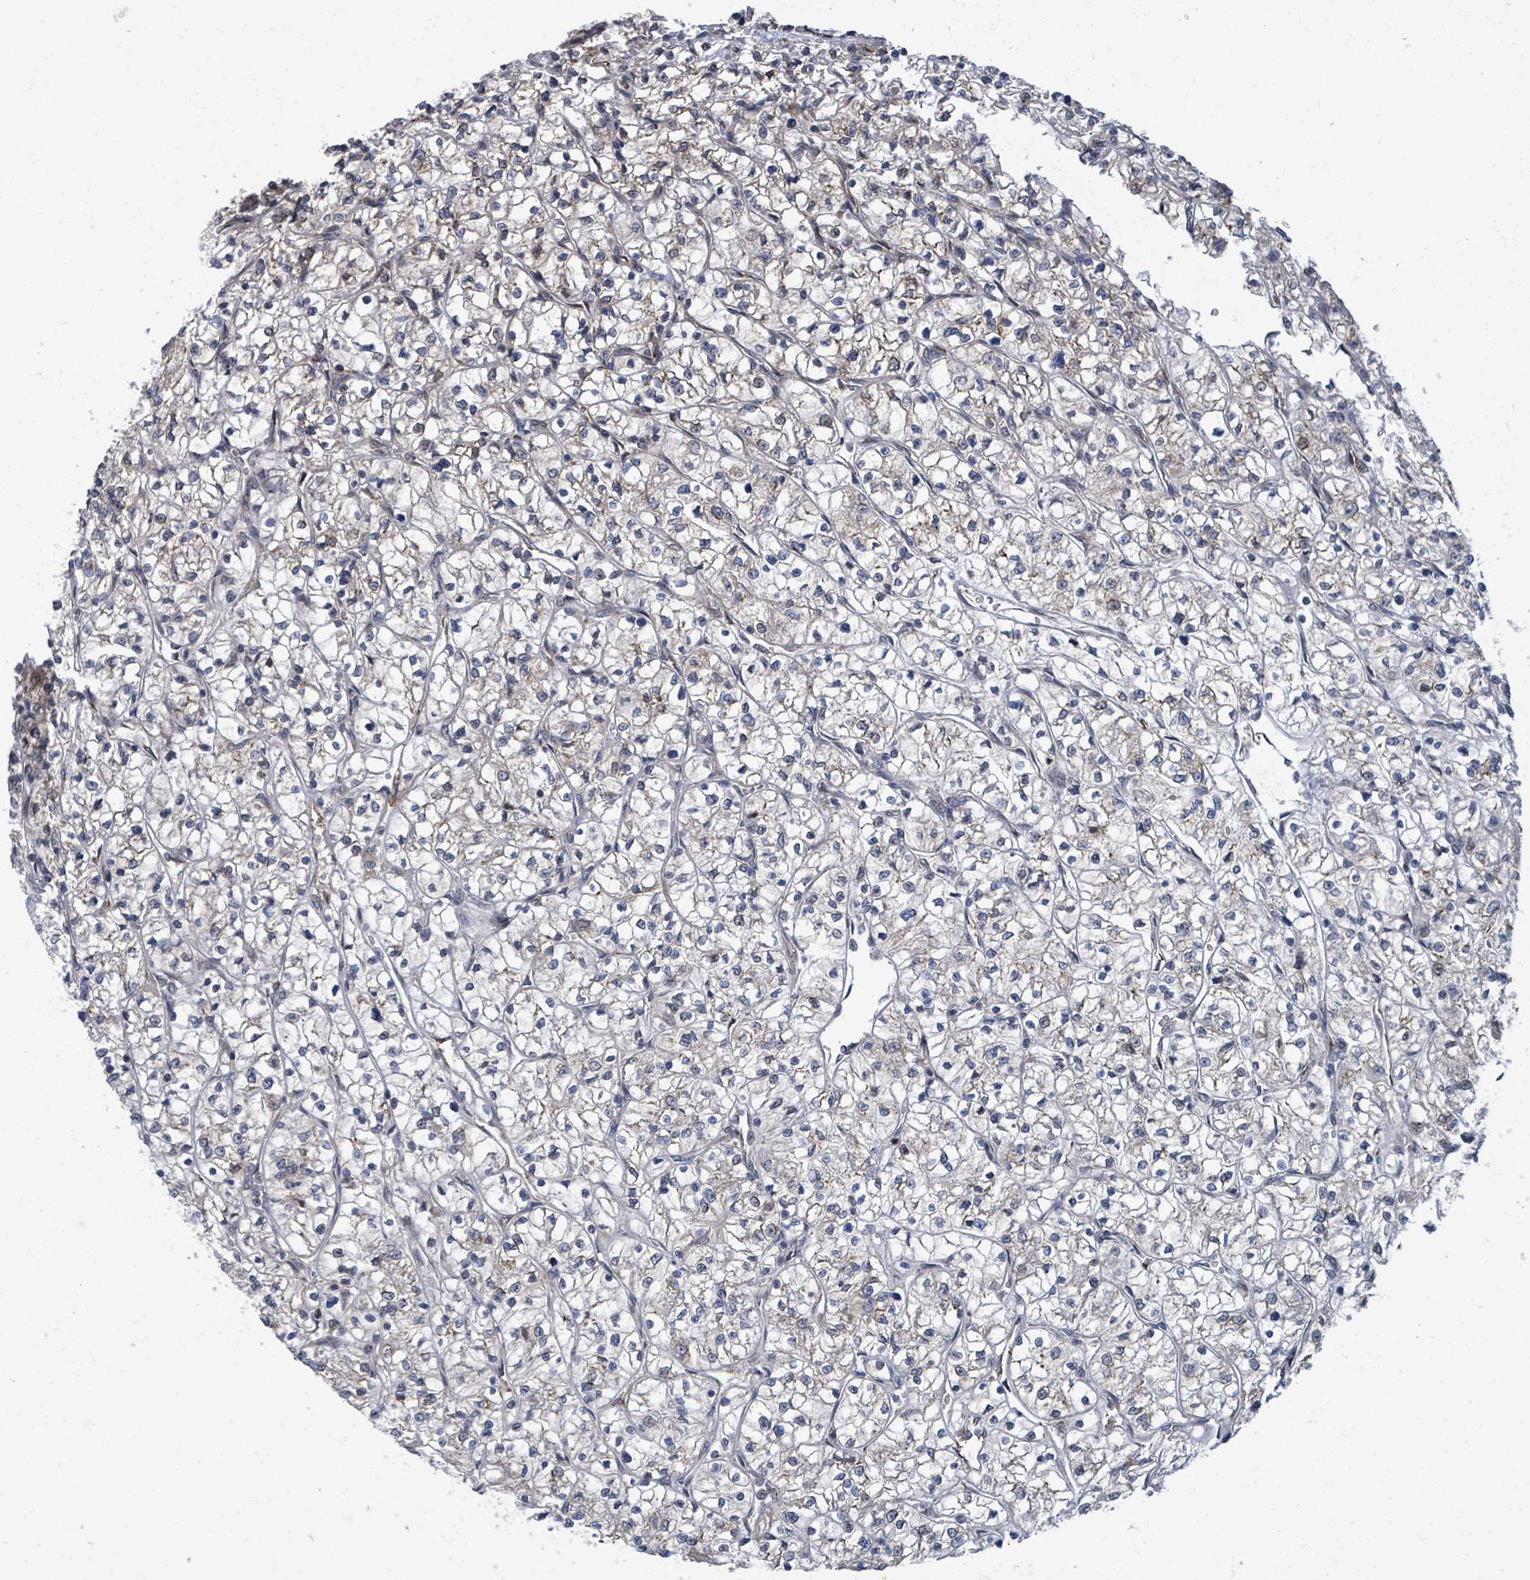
{"staining": {"intensity": "negative", "quantity": "none", "location": "none"}, "tissue": "renal cancer", "cell_type": "Tumor cells", "image_type": "cancer", "snomed": [{"axis": "morphology", "description": "Adenocarcinoma, NOS"}, {"axis": "topography", "description": "Kidney"}], "caption": "Immunohistochemistry of renal cancer exhibits no expression in tumor cells.", "gene": "NOMO1", "patient": {"sex": "female", "age": 64}}